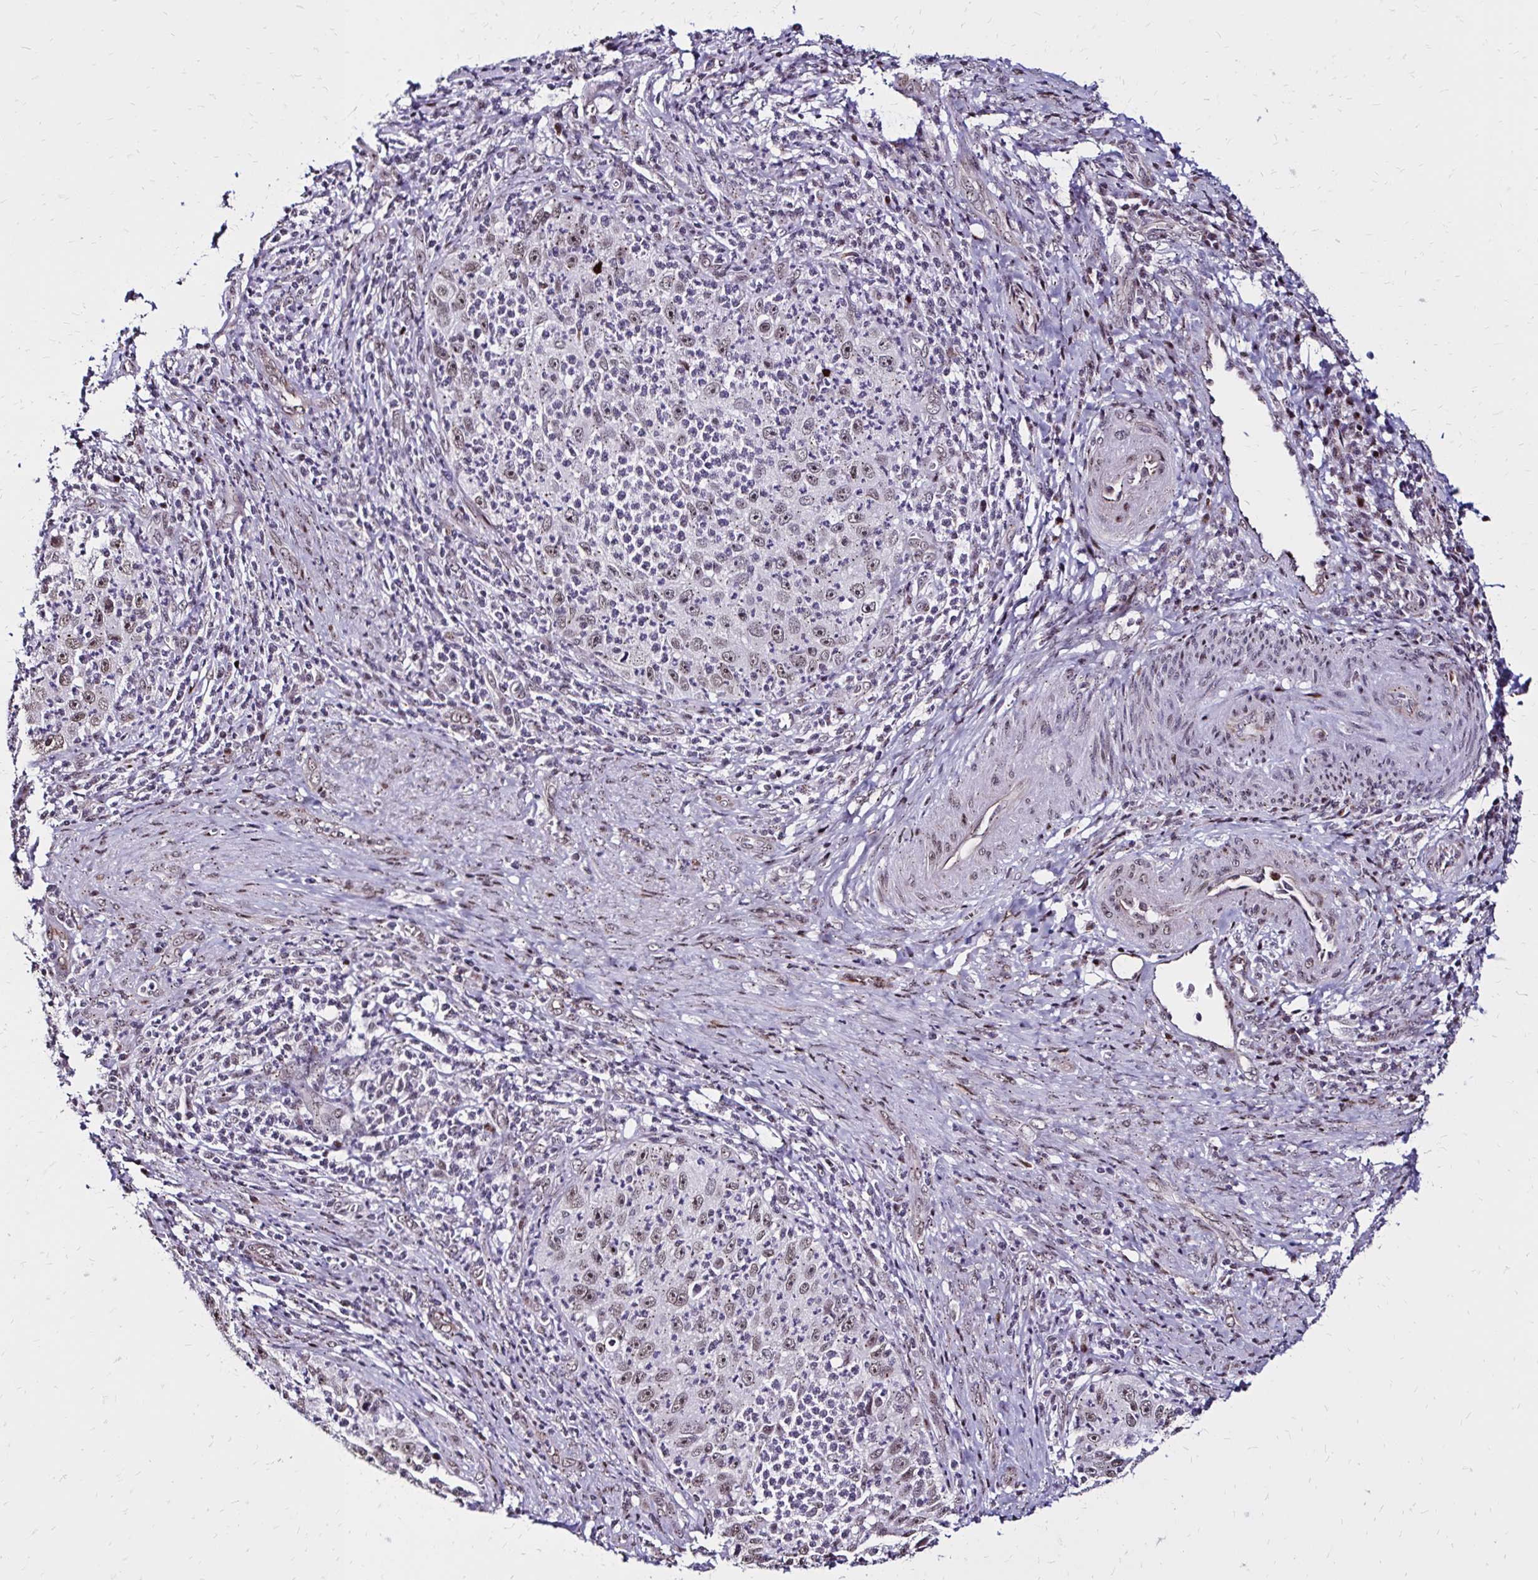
{"staining": {"intensity": "weak", "quantity": "25%-75%", "location": "cytoplasmic/membranous,nuclear"}, "tissue": "cervical cancer", "cell_type": "Tumor cells", "image_type": "cancer", "snomed": [{"axis": "morphology", "description": "Squamous cell carcinoma, NOS"}, {"axis": "topography", "description": "Cervix"}], "caption": "A micrograph showing weak cytoplasmic/membranous and nuclear positivity in approximately 25%-75% of tumor cells in cervical squamous cell carcinoma, as visualized by brown immunohistochemical staining.", "gene": "TOB1", "patient": {"sex": "female", "age": 30}}